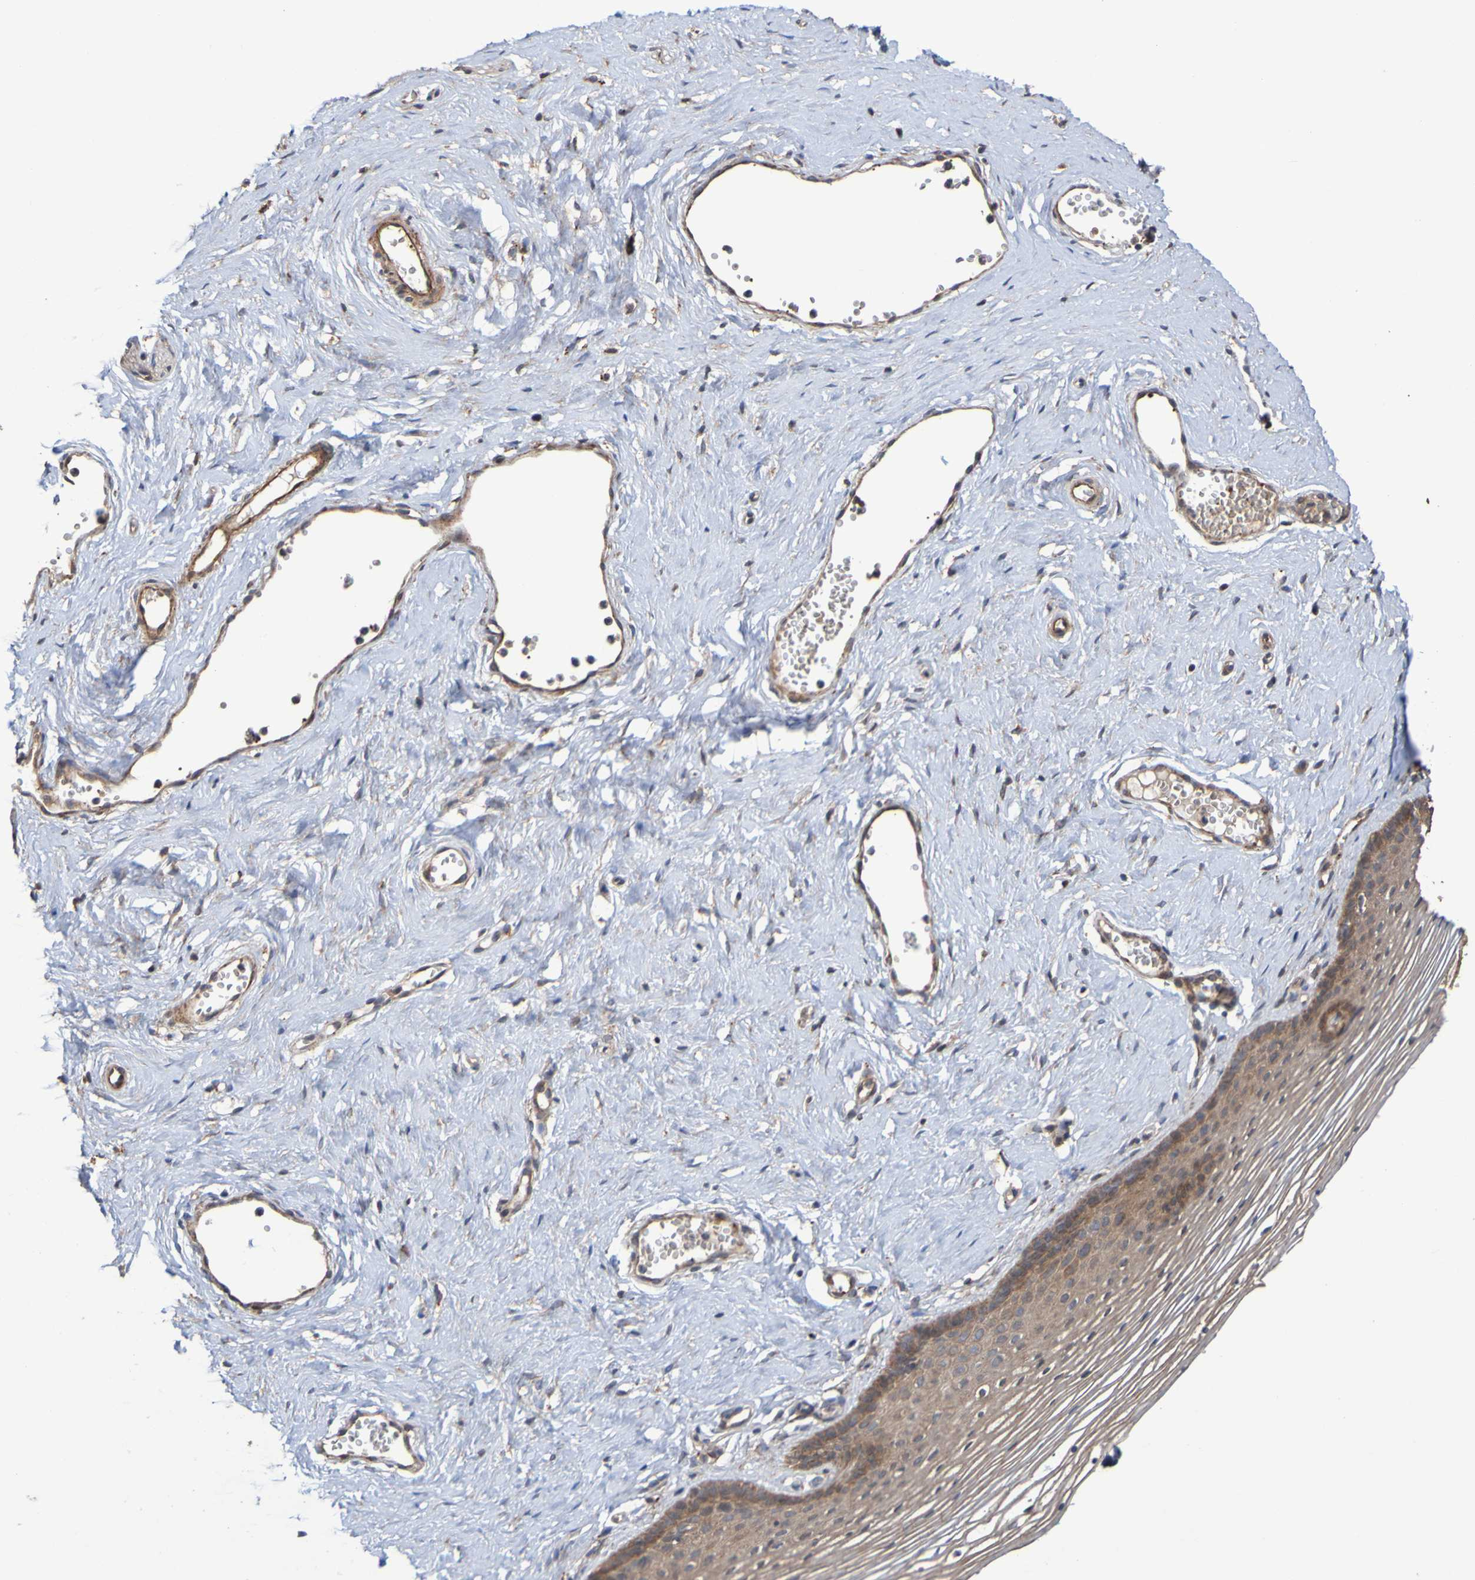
{"staining": {"intensity": "moderate", "quantity": ">75%", "location": "cytoplasmic/membranous"}, "tissue": "vagina", "cell_type": "Squamous epithelial cells", "image_type": "normal", "snomed": [{"axis": "morphology", "description": "Normal tissue, NOS"}, {"axis": "topography", "description": "Vagina"}], "caption": "This histopathology image reveals immunohistochemistry staining of normal human vagina, with medium moderate cytoplasmic/membranous staining in about >75% of squamous epithelial cells.", "gene": "UCN", "patient": {"sex": "female", "age": 32}}